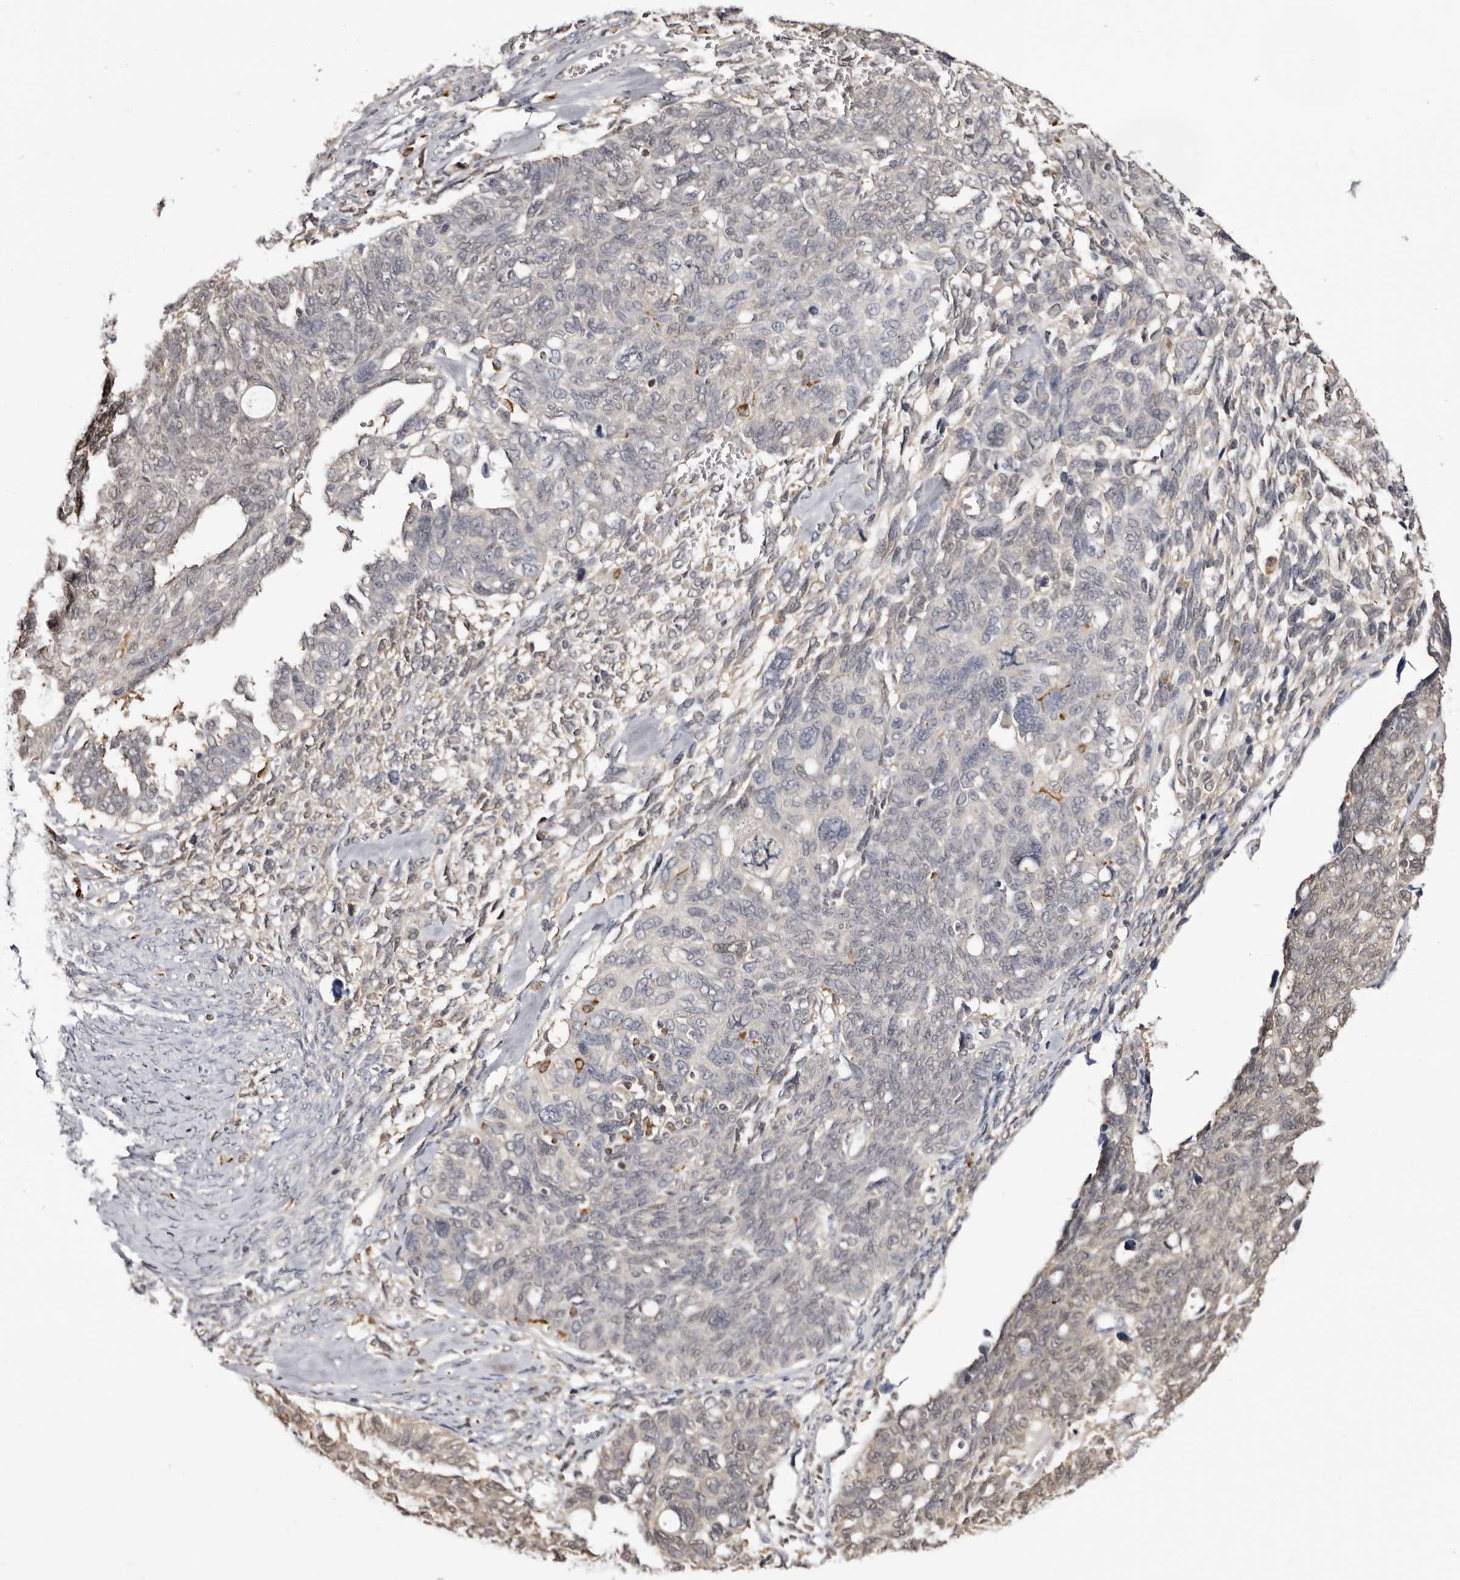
{"staining": {"intensity": "weak", "quantity": "<25%", "location": "cytoplasmic/membranous"}, "tissue": "ovarian cancer", "cell_type": "Tumor cells", "image_type": "cancer", "snomed": [{"axis": "morphology", "description": "Cystadenocarcinoma, serous, NOS"}, {"axis": "topography", "description": "Ovary"}], "caption": "The histopathology image demonstrates no staining of tumor cells in ovarian cancer (serous cystadenocarcinoma).", "gene": "TNNI1", "patient": {"sex": "female", "age": 79}}